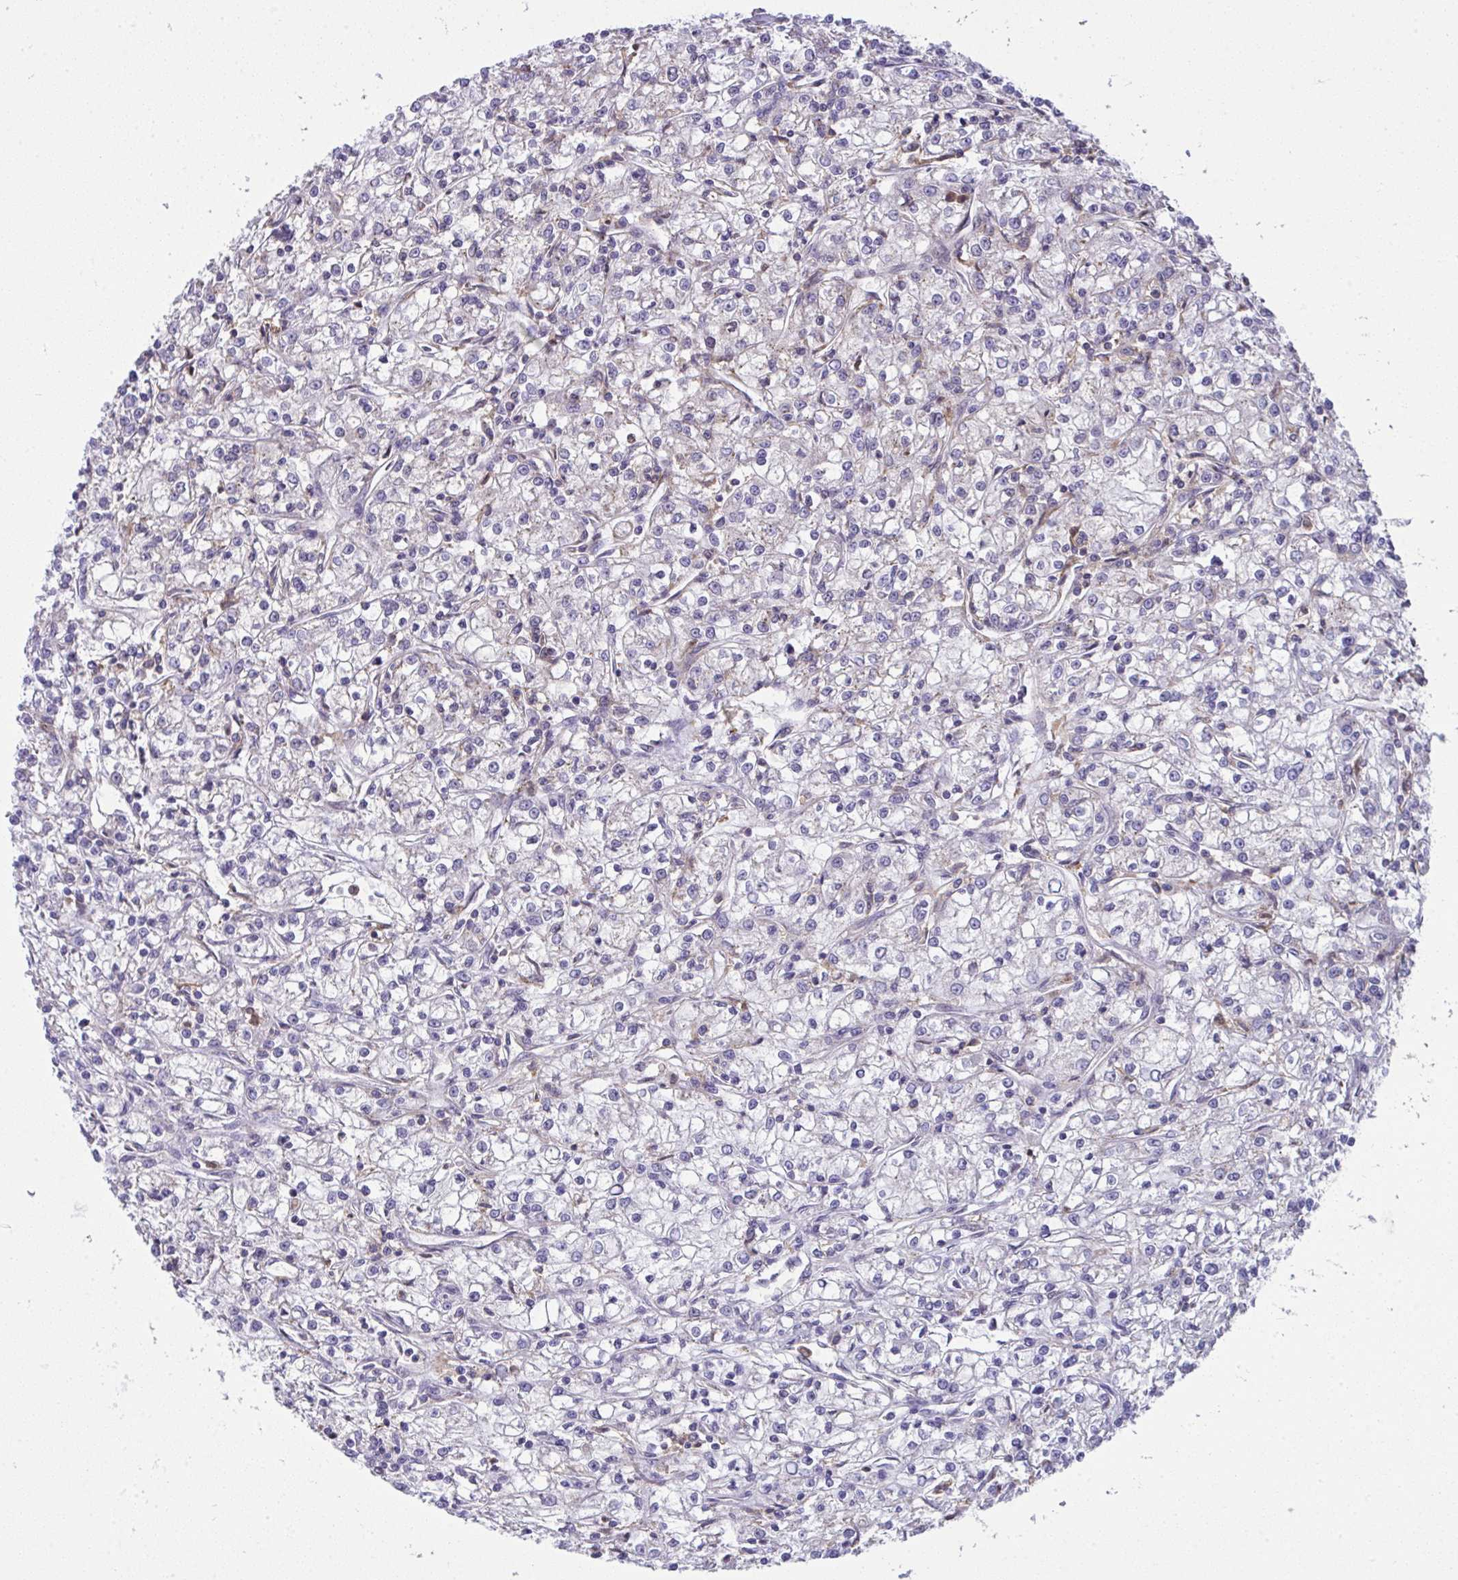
{"staining": {"intensity": "negative", "quantity": "none", "location": "none"}, "tissue": "renal cancer", "cell_type": "Tumor cells", "image_type": "cancer", "snomed": [{"axis": "morphology", "description": "Adenocarcinoma, NOS"}, {"axis": "topography", "description": "Kidney"}], "caption": "Human adenocarcinoma (renal) stained for a protein using IHC reveals no expression in tumor cells.", "gene": "ALDH16A1", "patient": {"sex": "female", "age": 59}}